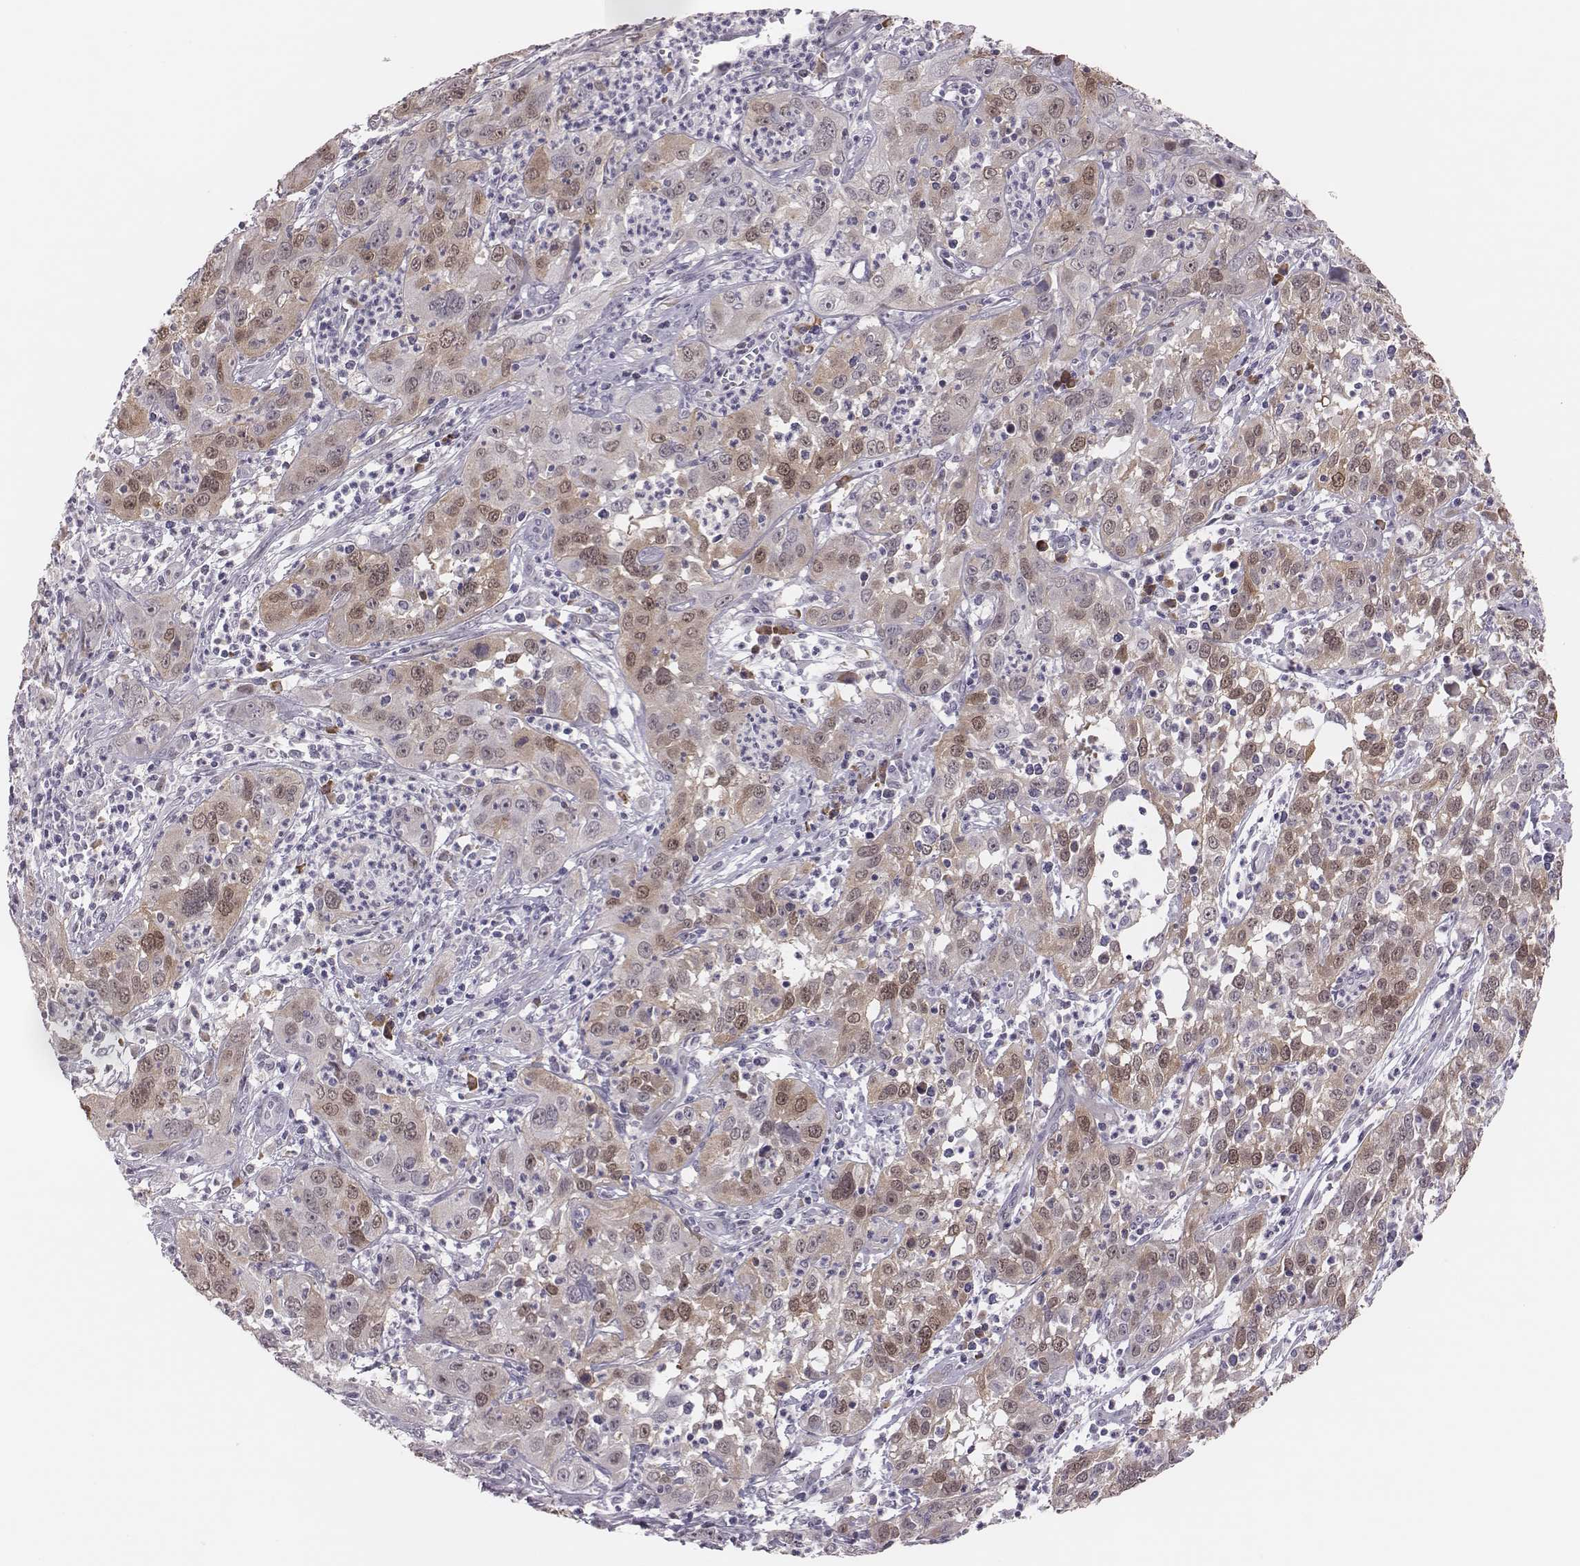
{"staining": {"intensity": "moderate", "quantity": "<25%", "location": "cytoplasmic/membranous,nuclear"}, "tissue": "cervical cancer", "cell_type": "Tumor cells", "image_type": "cancer", "snomed": [{"axis": "morphology", "description": "Squamous cell carcinoma, NOS"}, {"axis": "topography", "description": "Cervix"}], "caption": "High-power microscopy captured an immunohistochemistry (IHC) micrograph of cervical squamous cell carcinoma, revealing moderate cytoplasmic/membranous and nuclear expression in approximately <25% of tumor cells.", "gene": "PBK", "patient": {"sex": "female", "age": 32}}